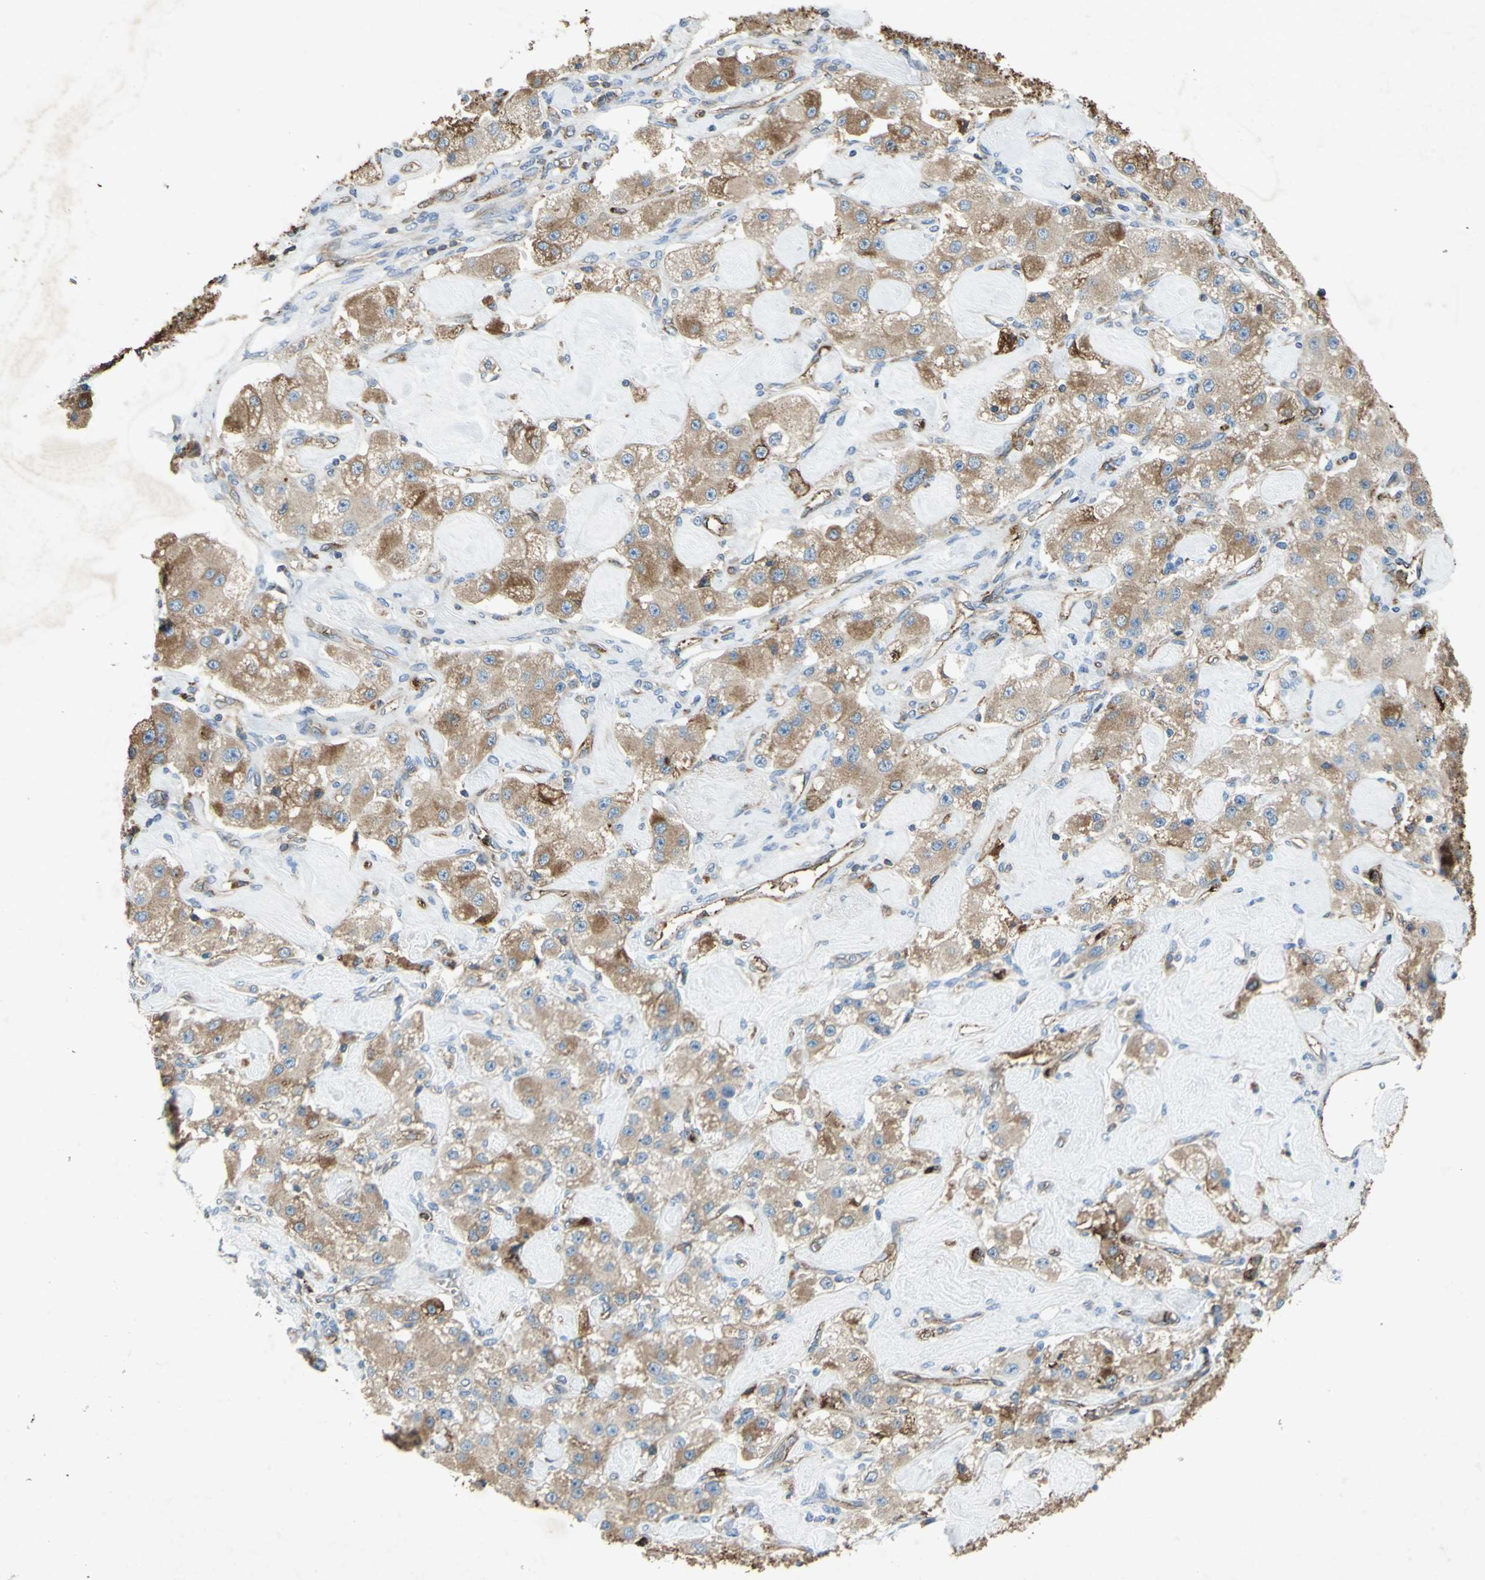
{"staining": {"intensity": "moderate", "quantity": ">75%", "location": "cytoplasmic/membranous"}, "tissue": "carcinoid", "cell_type": "Tumor cells", "image_type": "cancer", "snomed": [{"axis": "morphology", "description": "Carcinoid, malignant, NOS"}, {"axis": "topography", "description": "Pancreas"}], "caption": "Carcinoid tissue reveals moderate cytoplasmic/membranous positivity in about >75% of tumor cells", "gene": "CCR6", "patient": {"sex": "male", "age": 41}}